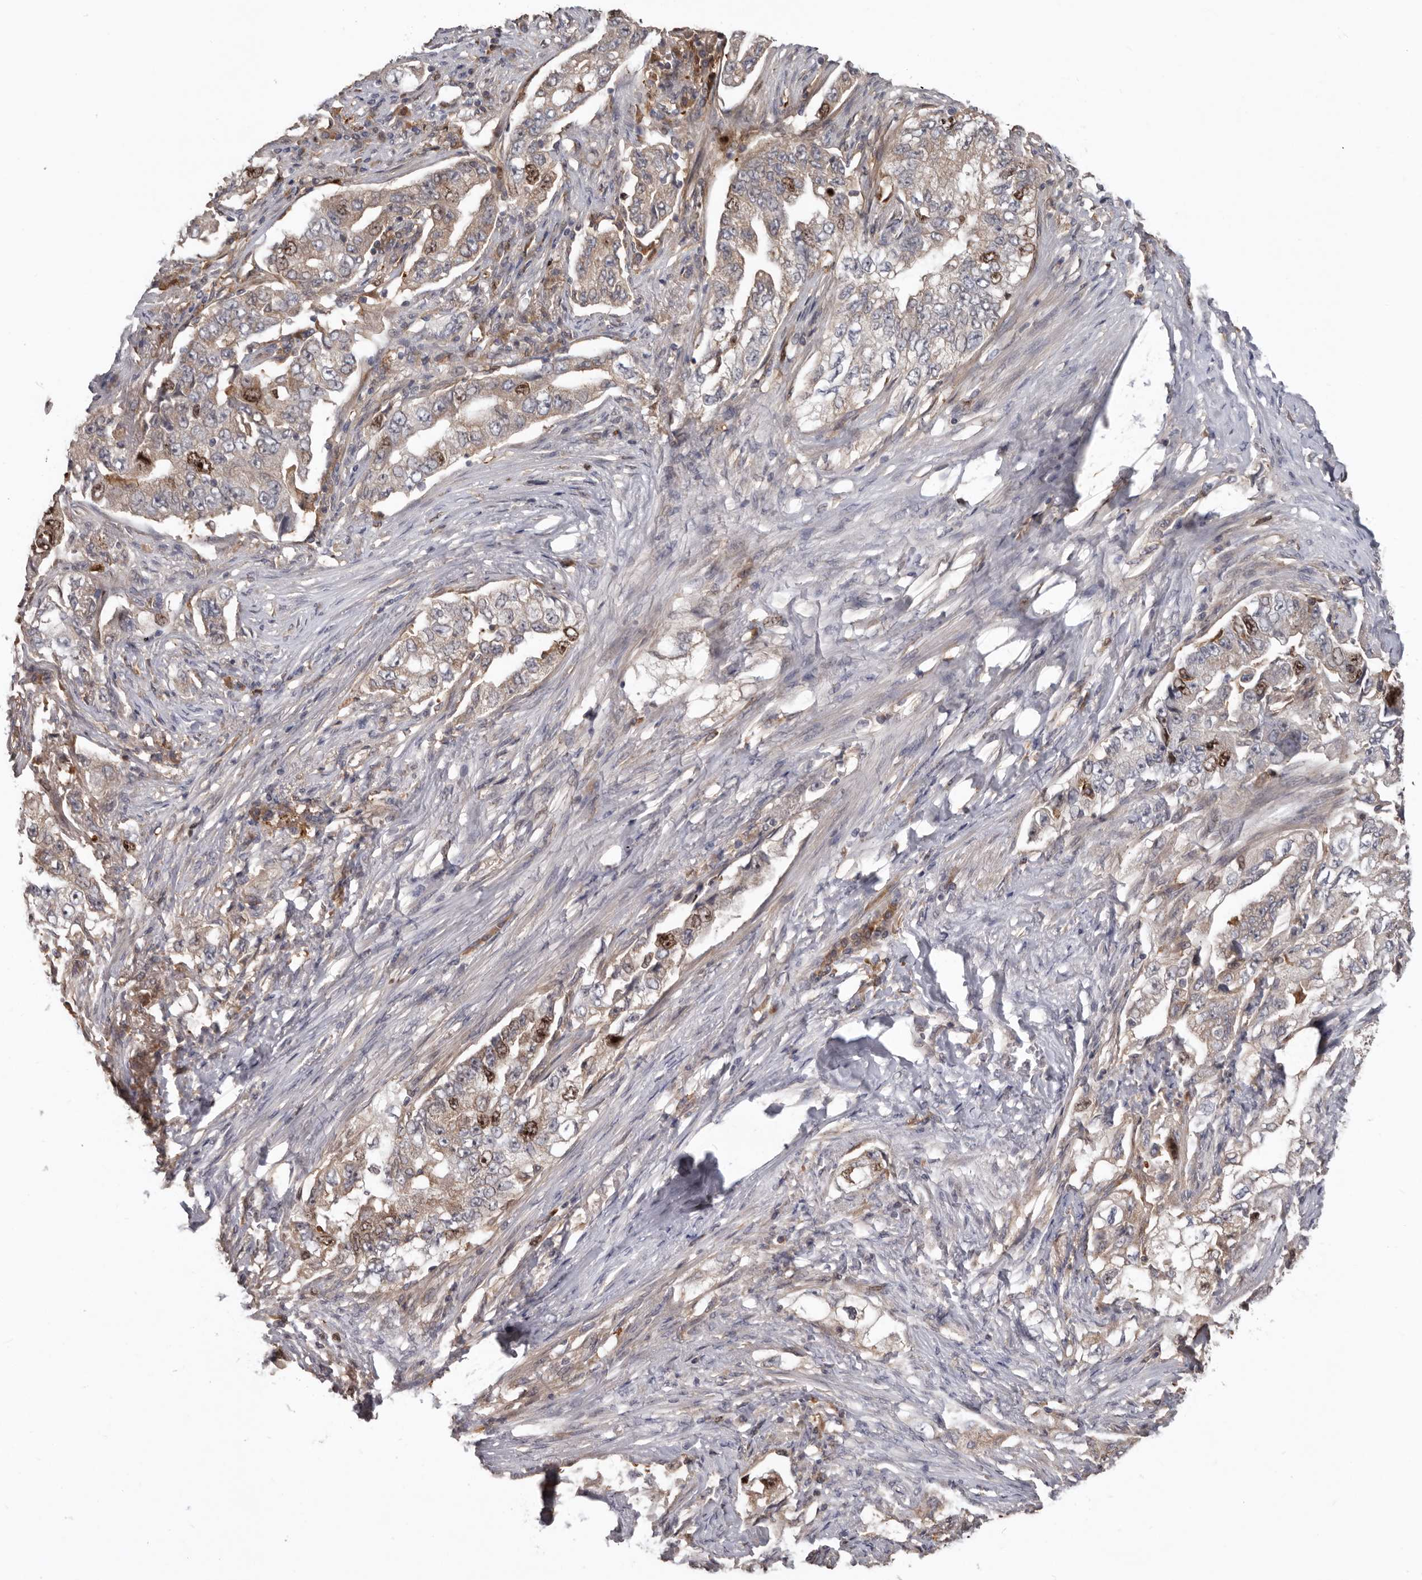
{"staining": {"intensity": "moderate", "quantity": "<25%", "location": "nuclear"}, "tissue": "lung cancer", "cell_type": "Tumor cells", "image_type": "cancer", "snomed": [{"axis": "morphology", "description": "Adenocarcinoma, NOS"}, {"axis": "topography", "description": "Lung"}], "caption": "Immunohistochemical staining of lung cancer (adenocarcinoma) demonstrates moderate nuclear protein expression in approximately <25% of tumor cells.", "gene": "CDCA8", "patient": {"sex": "female", "age": 51}}